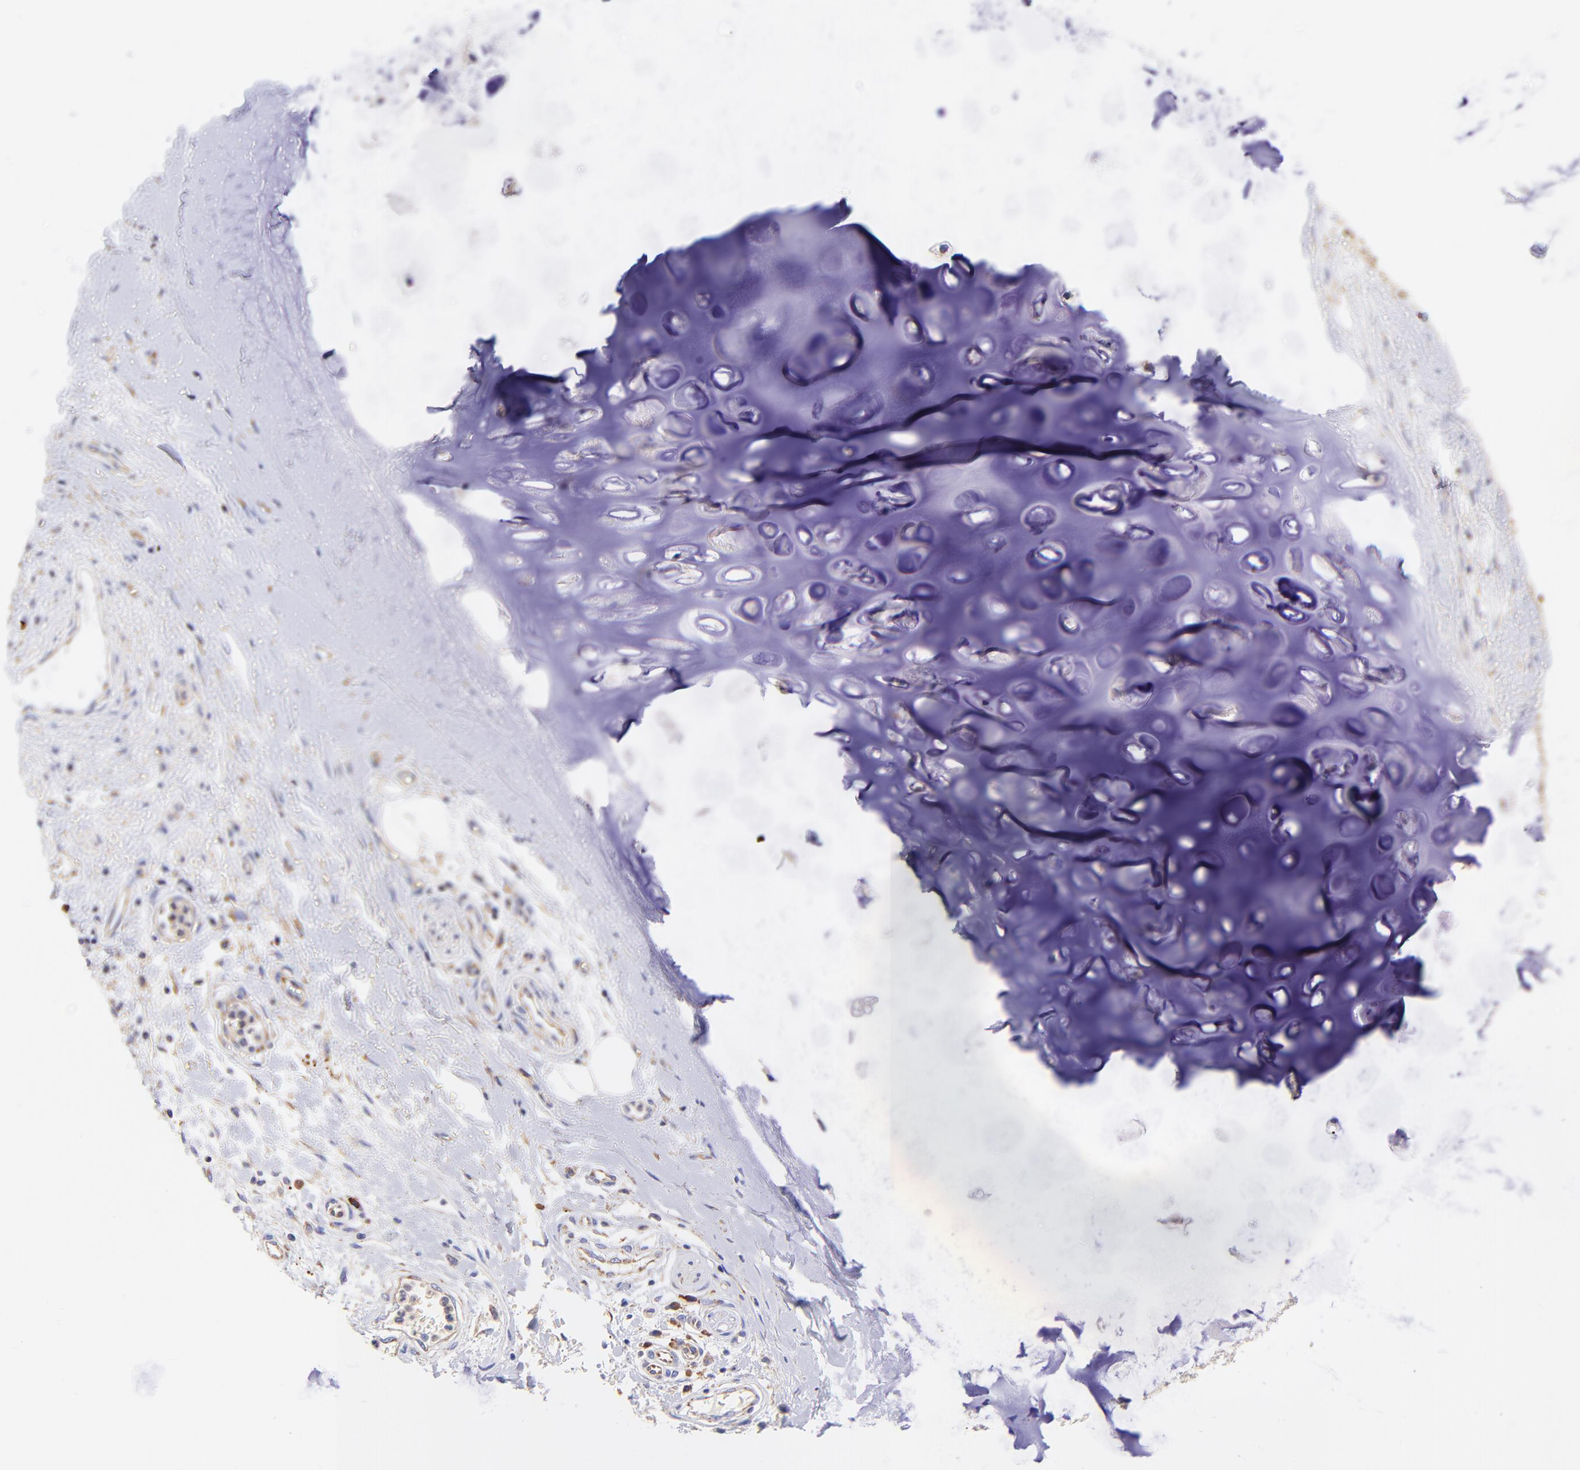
{"staining": {"intensity": "negative", "quantity": "none", "location": "none"}, "tissue": "soft tissue", "cell_type": "Chondrocytes", "image_type": "normal", "snomed": [{"axis": "morphology", "description": "Normal tissue, NOS"}, {"axis": "morphology", "description": "Adenocarcinoma, NOS"}, {"axis": "topography", "description": "Cartilage tissue"}, {"axis": "topography", "description": "Bronchus"}, {"axis": "topography", "description": "Lung"}], "caption": "This photomicrograph is of unremarkable soft tissue stained with immunohistochemistry to label a protein in brown with the nuclei are counter-stained blue. There is no expression in chondrocytes. The staining was performed using DAB (3,3'-diaminobenzidine) to visualize the protein expression in brown, while the nuclei were stained in blue with hematoxylin (Magnification: 20x).", "gene": "PREX1", "patient": {"sex": "female", "age": 67}}